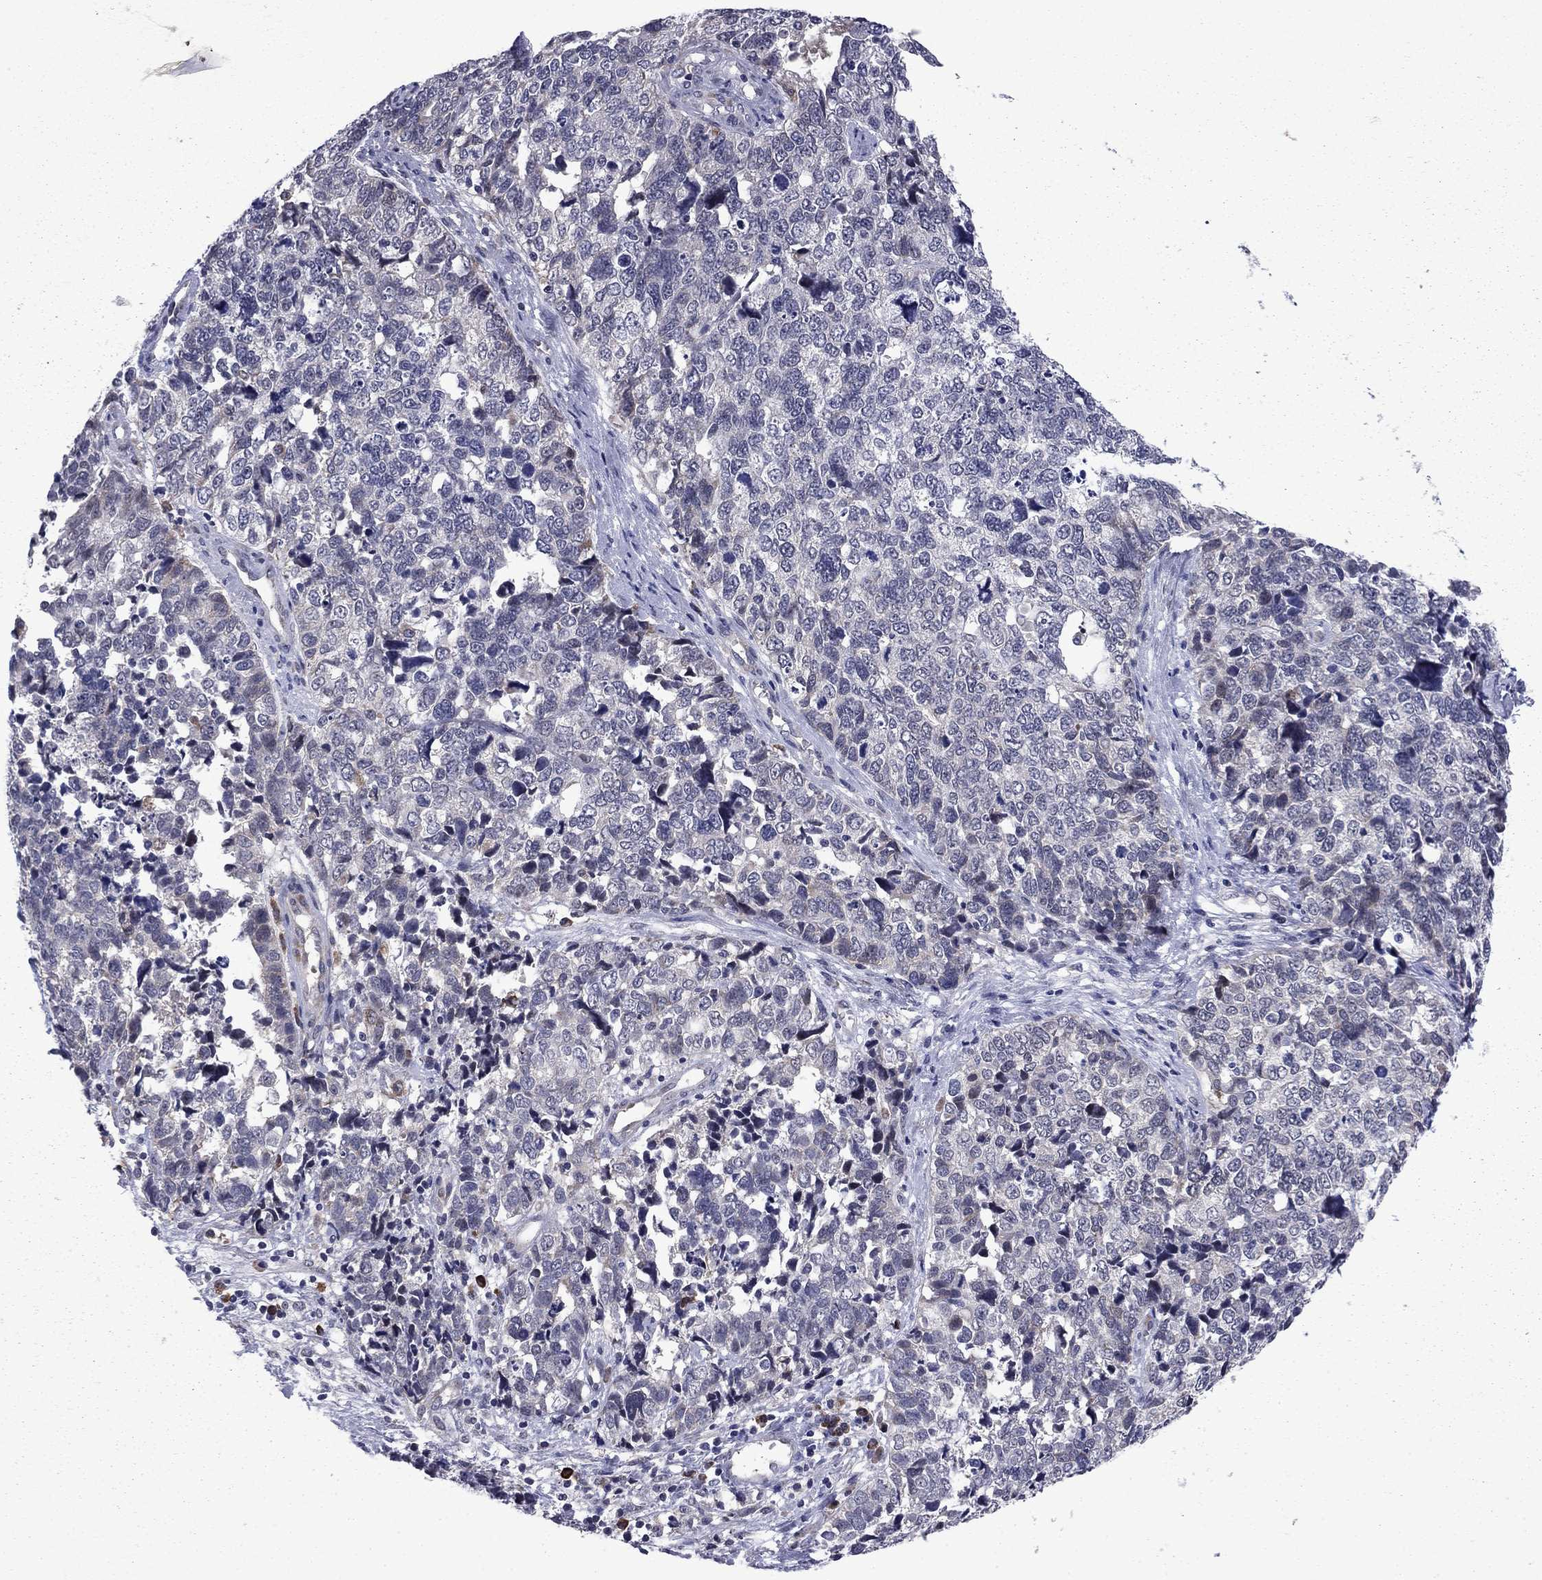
{"staining": {"intensity": "negative", "quantity": "none", "location": "none"}, "tissue": "cervical cancer", "cell_type": "Tumor cells", "image_type": "cancer", "snomed": [{"axis": "morphology", "description": "Squamous cell carcinoma, NOS"}, {"axis": "topography", "description": "Cervix"}], "caption": "An image of human squamous cell carcinoma (cervical) is negative for staining in tumor cells.", "gene": "ECM1", "patient": {"sex": "female", "age": 63}}